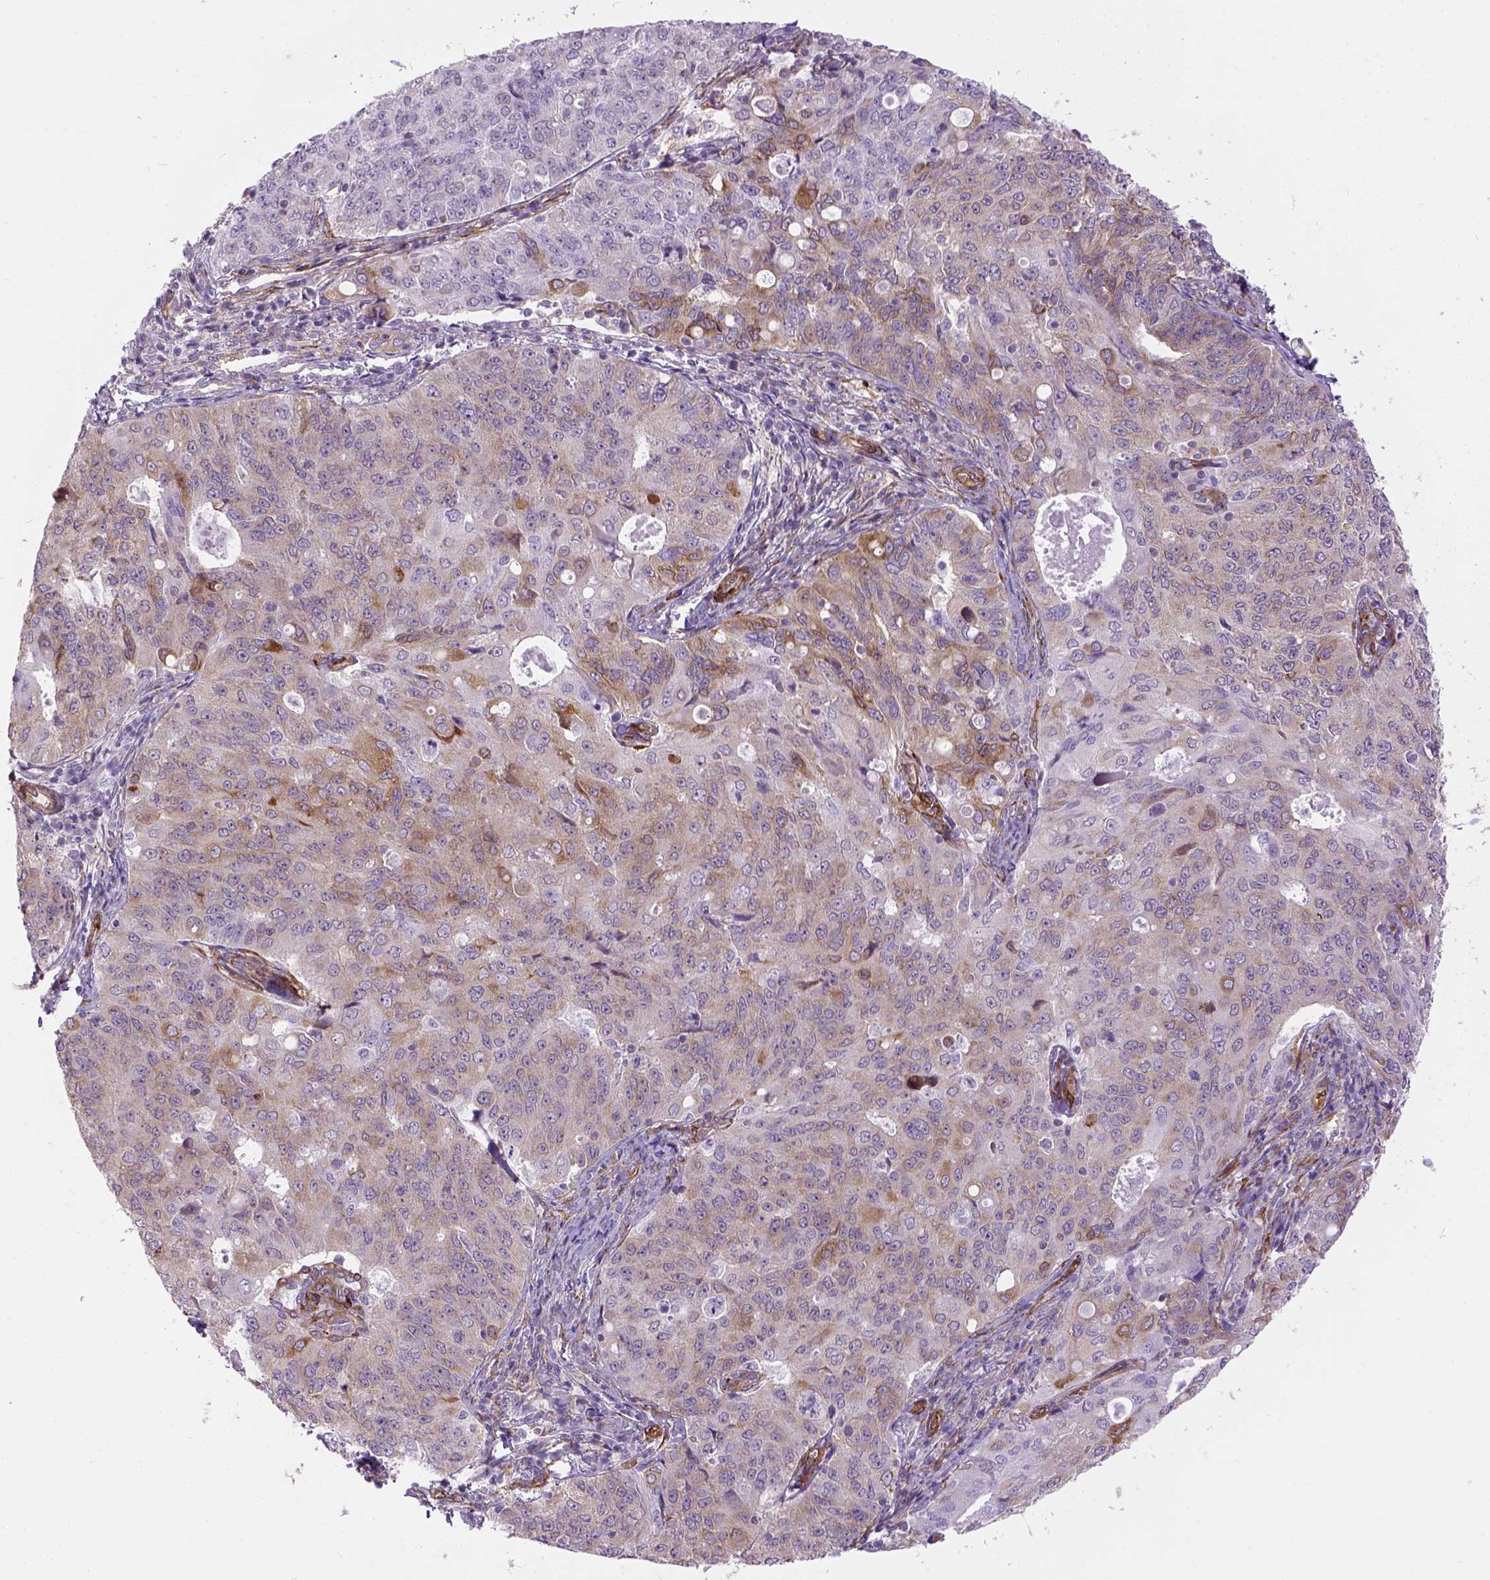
{"staining": {"intensity": "moderate", "quantity": "<25%", "location": "cytoplasmic/membranous"}, "tissue": "endometrial cancer", "cell_type": "Tumor cells", "image_type": "cancer", "snomed": [{"axis": "morphology", "description": "Adenocarcinoma, NOS"}, {"axis": "topography", "description": "Endometrium"}], "caption": "Immunohistochemistry image of human adenocarcinoma (endometrial) stained for a protein (brown), which exhibits low levels of moderate cytoplasmic/membranous expression in about <25% of tumor cells.", "gene": "KAZN", "patient": {"sex": "female", "age": 43}}